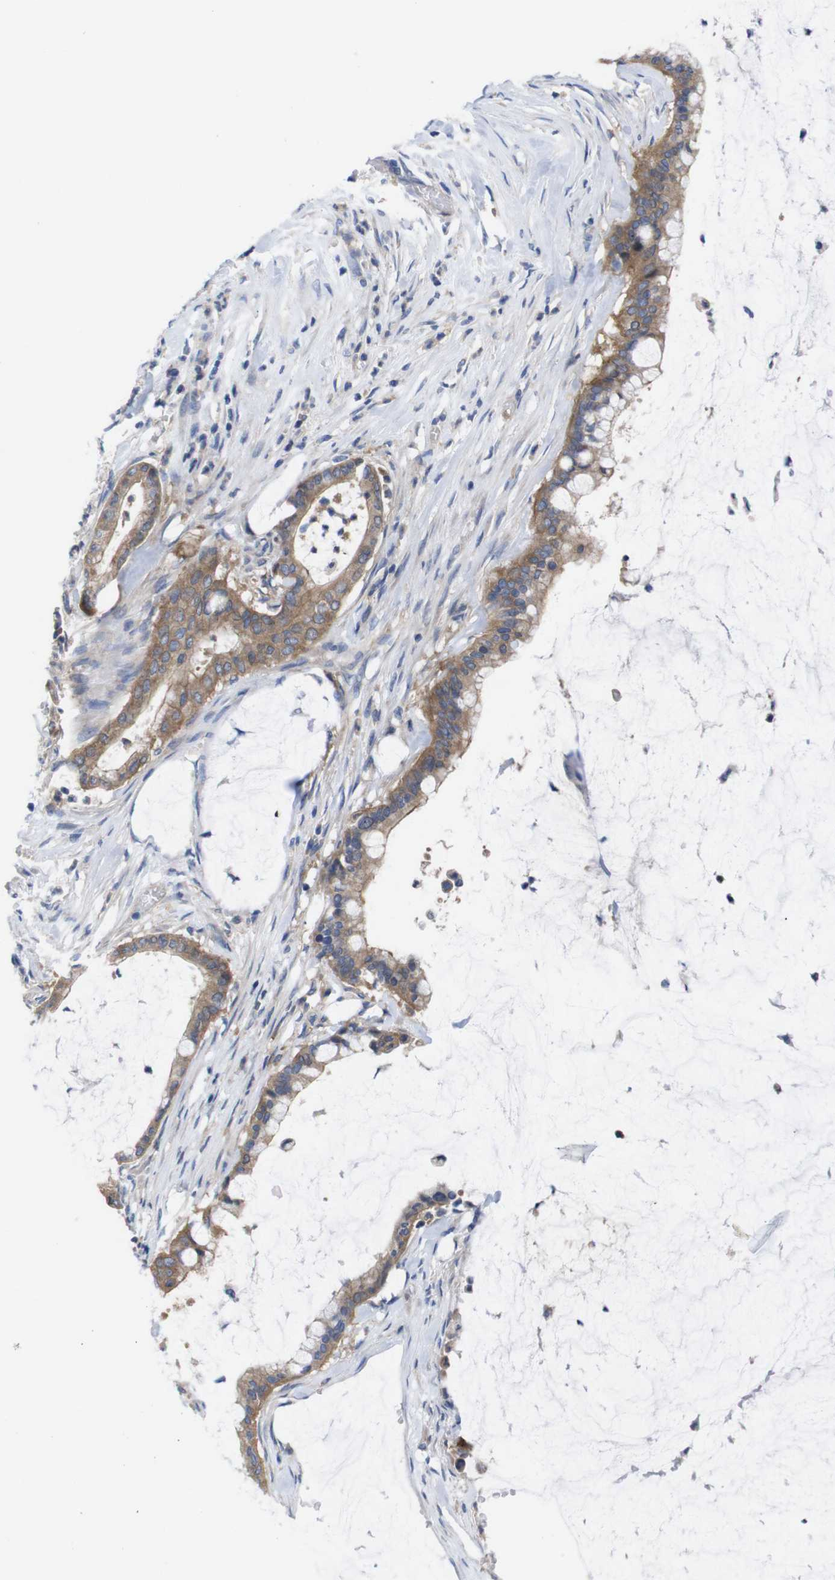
{"staining": {"intensity": "moderate", "quantity": ">75%", "location": "cytoplasmic/membranous"}, "tissue": "pancreatic cancer", "cell_type": "Tumor cells", "image_type": "cancer", "snomed": [{"axis": "morphology", "description": "Adenocarcinoma, NOS"}, {"axis": "topography", "description": "Pancreas"}], "caption": "A high-resolution histopathology image shows IHC staining of pancreatic adenocarcinoma, which displays moderate cytoplasmic/membranous expression in about >75% of tumor cells. (DAB (3,3'-diaminobenzidine) = brown stain, brightfield microscopy at high magnification).", "gene": "USH1C", "patient": {"sex": "male", "age": 41}}